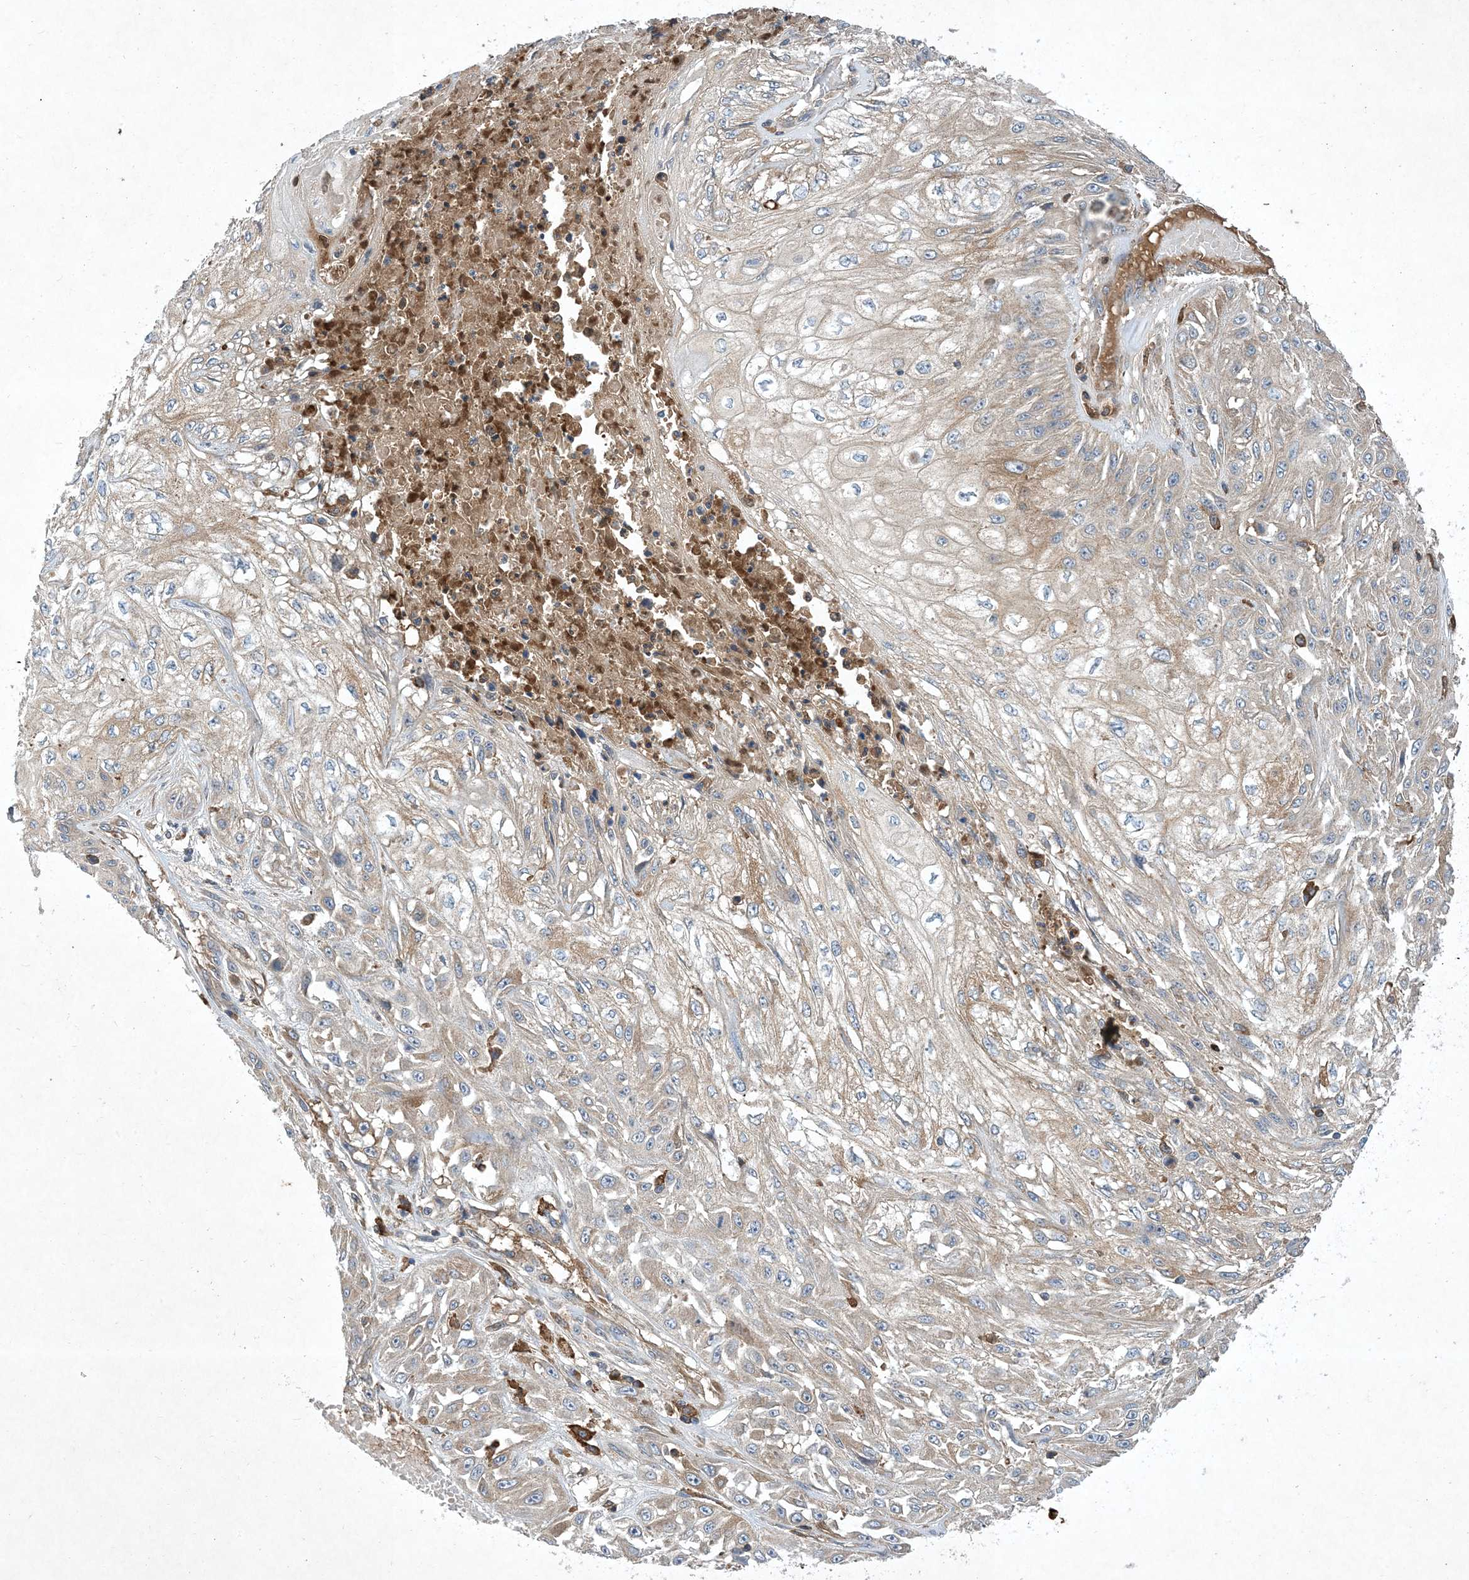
{"staining": {"intensity": "weak", "quantity": "<25%", "location": "cytoplasmic/membranous"}, "tissue": "skin cancer", "cell_type": "Tumor cells", "image_type": "cancer", "snomed": [{"axis": "morphology", "description": "Squamous cell carcinoma, NOS"}, {"axis": "morphology", "description": "Squamous cell carcinoma, metastatic, NOS"}, {"axis": "topography", "description": "Skin"}, {"axis": "topography", "description": "Lymph node"}], "caption": "Immunohistochemical staining of squamous cell carcinoma (skin) displays no significant staining in tumor cells.", "gene": "STK19", "patient": {"sex": "male", "age": 75}}